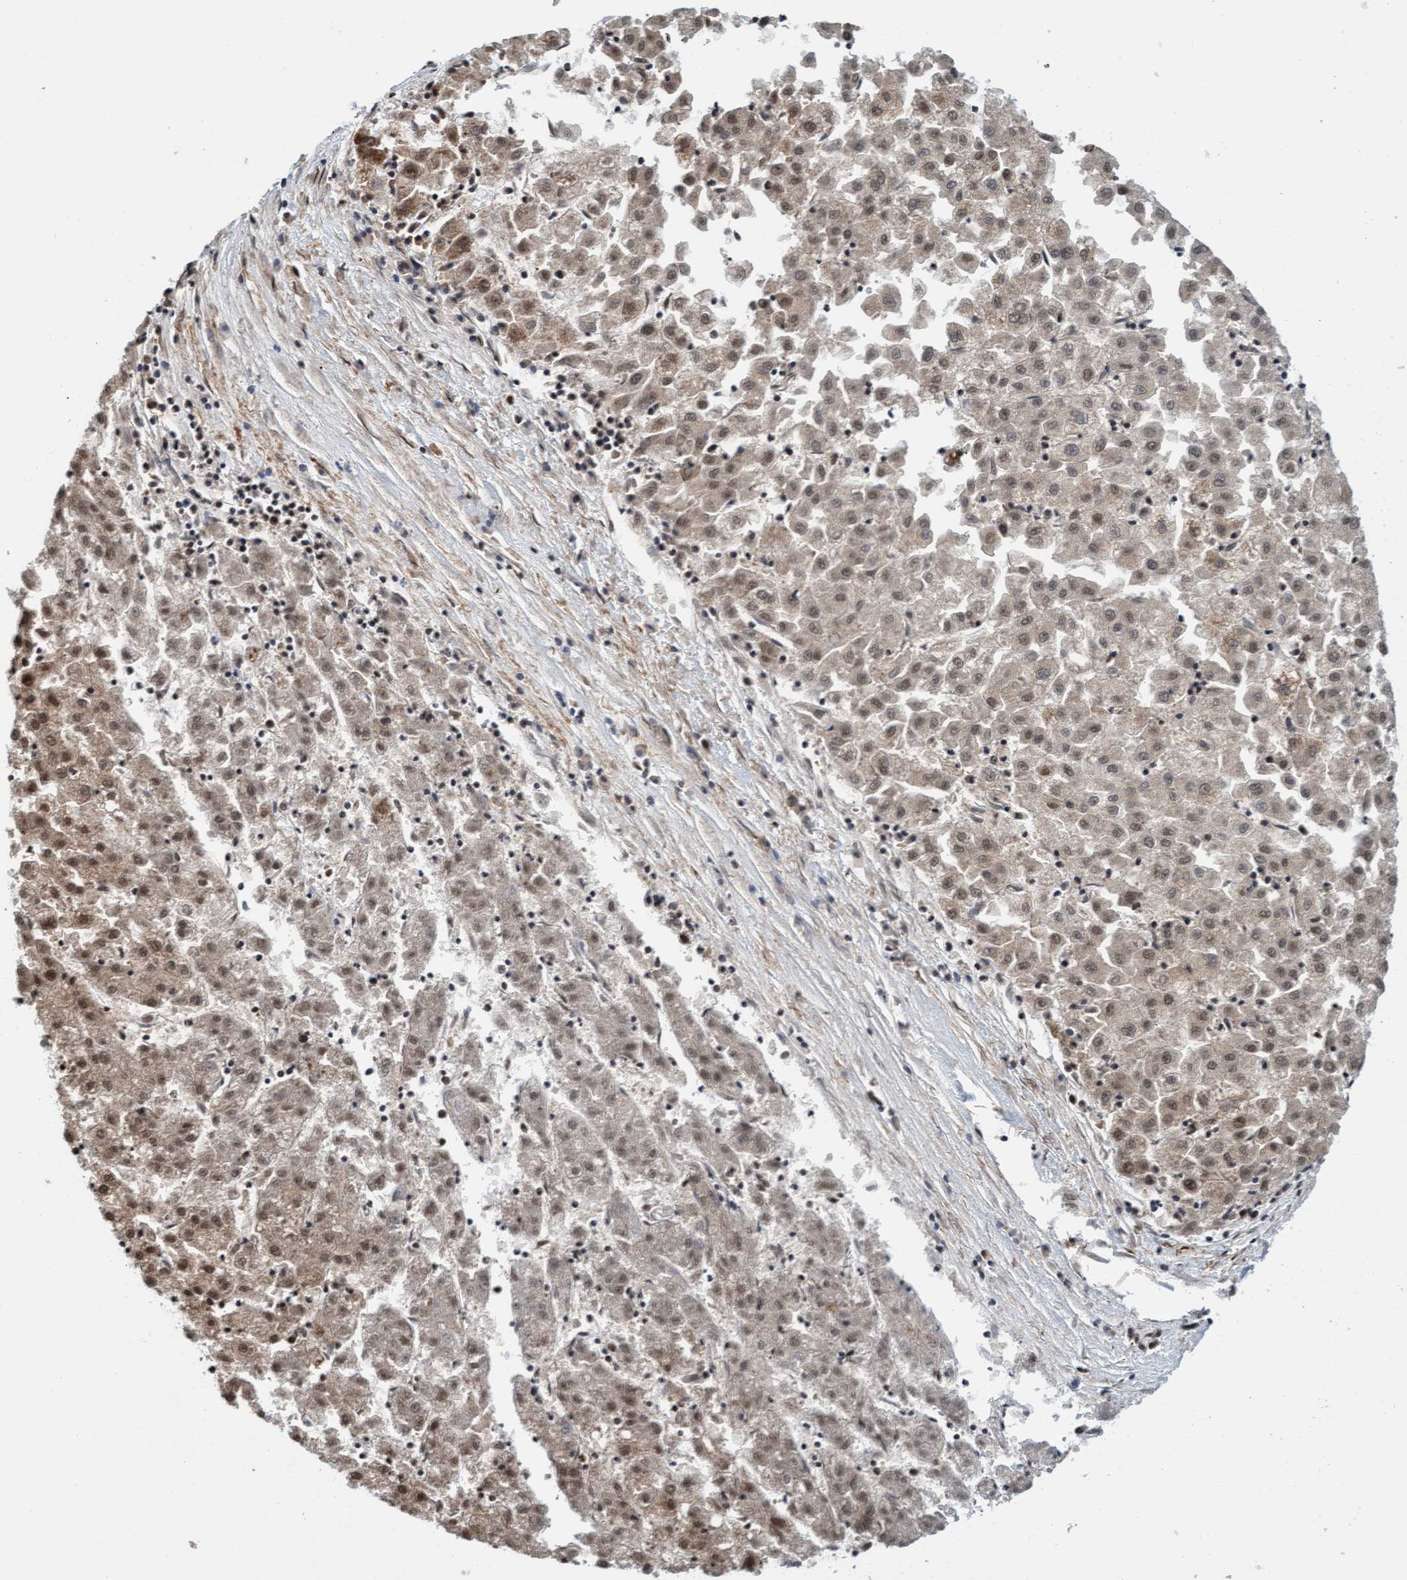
{"staining": {"intensity": "weak", "quantity": "25%-75%", "location": "cytoplasmic/membranous,nuclear"}, "tissue": "liver cancer", "cell_type": "Tumor cells", "image_type": "cancer", "snomed": [{"axis": "morphology", "description": "Carcinoma, Hepatocellular, NOS"}, {"axis": "topography", "description": "Liver"}], "caption": "DAB (3,3'-diaminobenzidine) immunohistochemical staining of liver cancer (hepatocellular carcinoma) shows weak cytoplasmic/membranous and nuclear protein positivity in approximately 25%-75% of tumor cells. (DAB (3,3'-diaminobenzidine) IHC, brown staining for protein, blue staining for nuclei).", "gene": "STXBP4", "patient": {"sex": "male", "age": 72}}